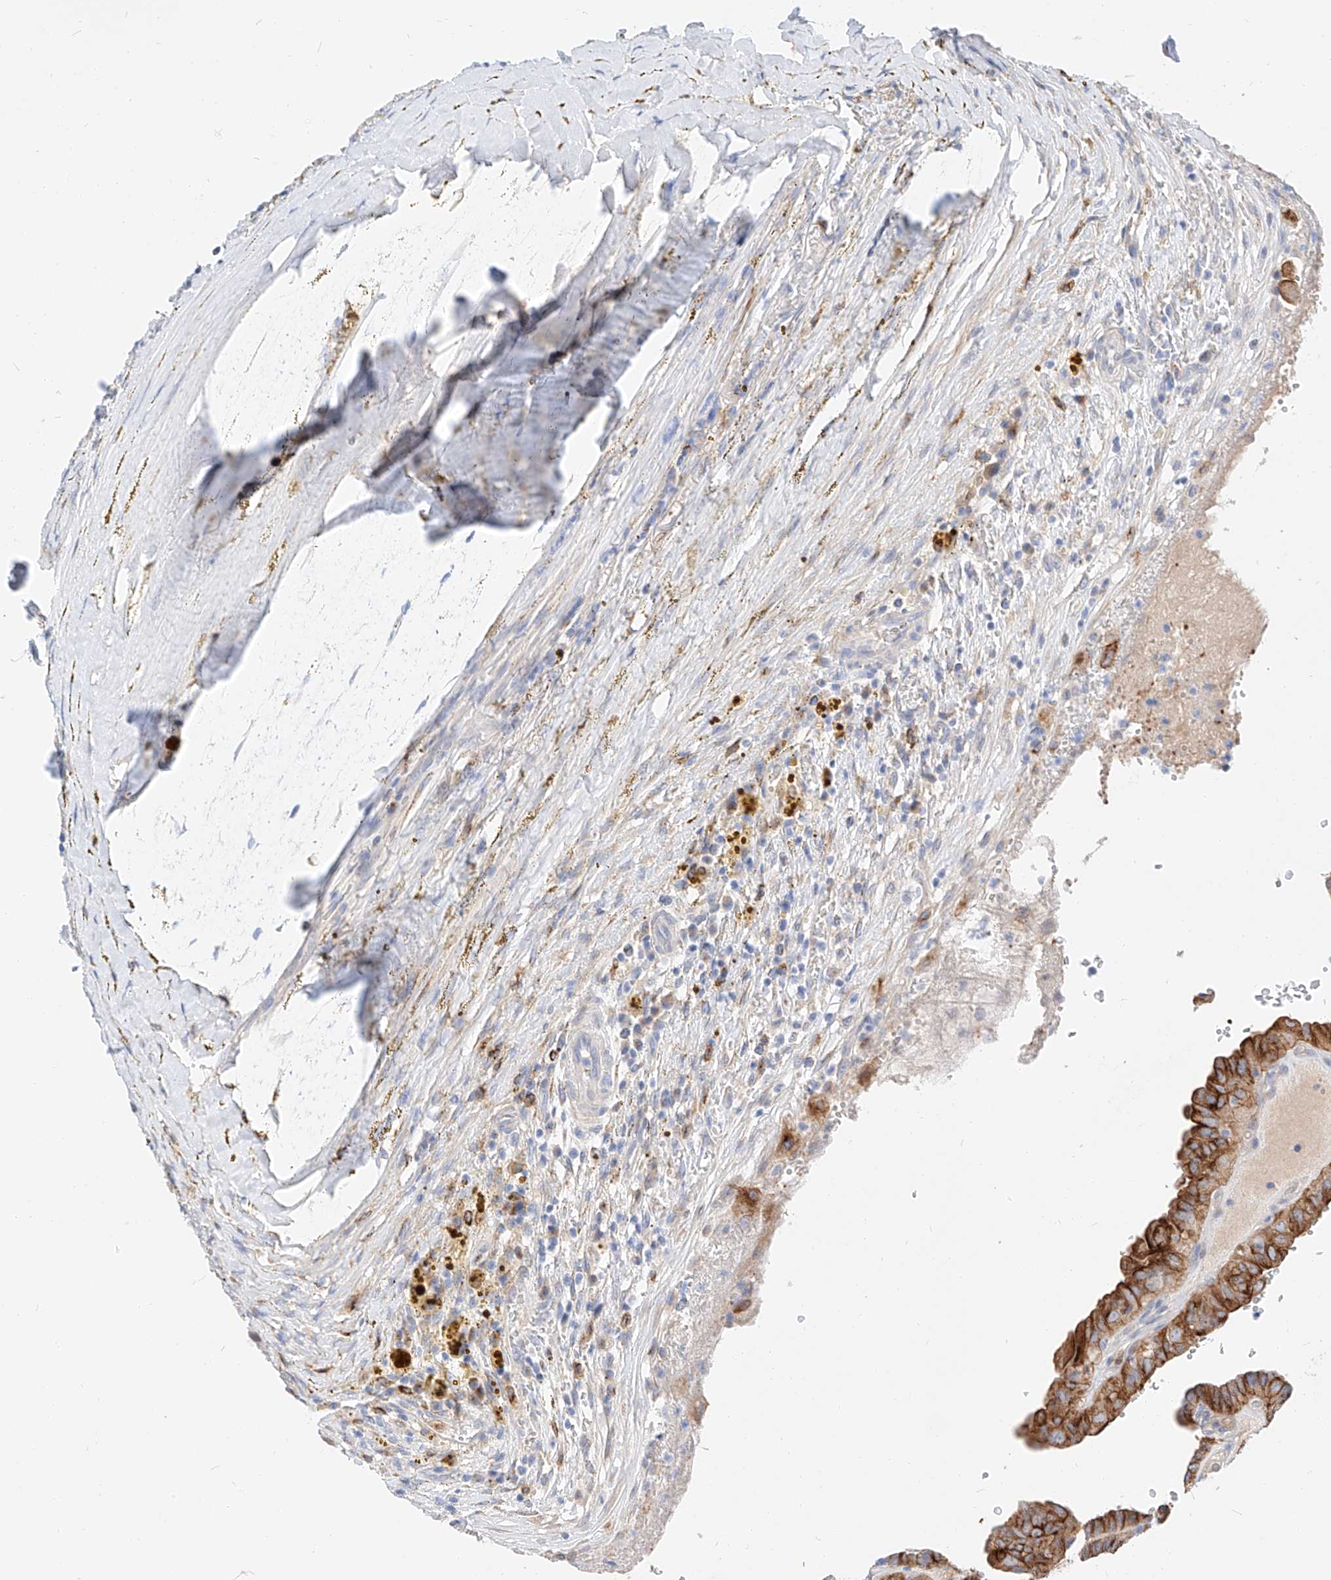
{"staining": {"intensity": "strong", "quantity": ">75%", "location": "cytoplasmic/membranous"}, "tissue": "thyroid cancer", "cell_type": "Tumor cells", "image_type": "cancer", "snomed": [{"axis": "morphology", "description": "Papillary adenocarcinoma, NOS"}, {"axis": "topography", "description": "Thyroid gland"}], "caption": "An immunohistochemistry (IHC) photomicrograph of tumor tissue is shown. Protein staining in brown highlights strong cytoplasmic/membranous positivity in thyroid papillary adenocarcinoma within tumor cells. Using DAB (brown) and hematoxylin (blue) stains, captured at high magnification using brightfield microscopy.", "gene": "MAP7", "patient": {"sex": "male", "age": 77}}